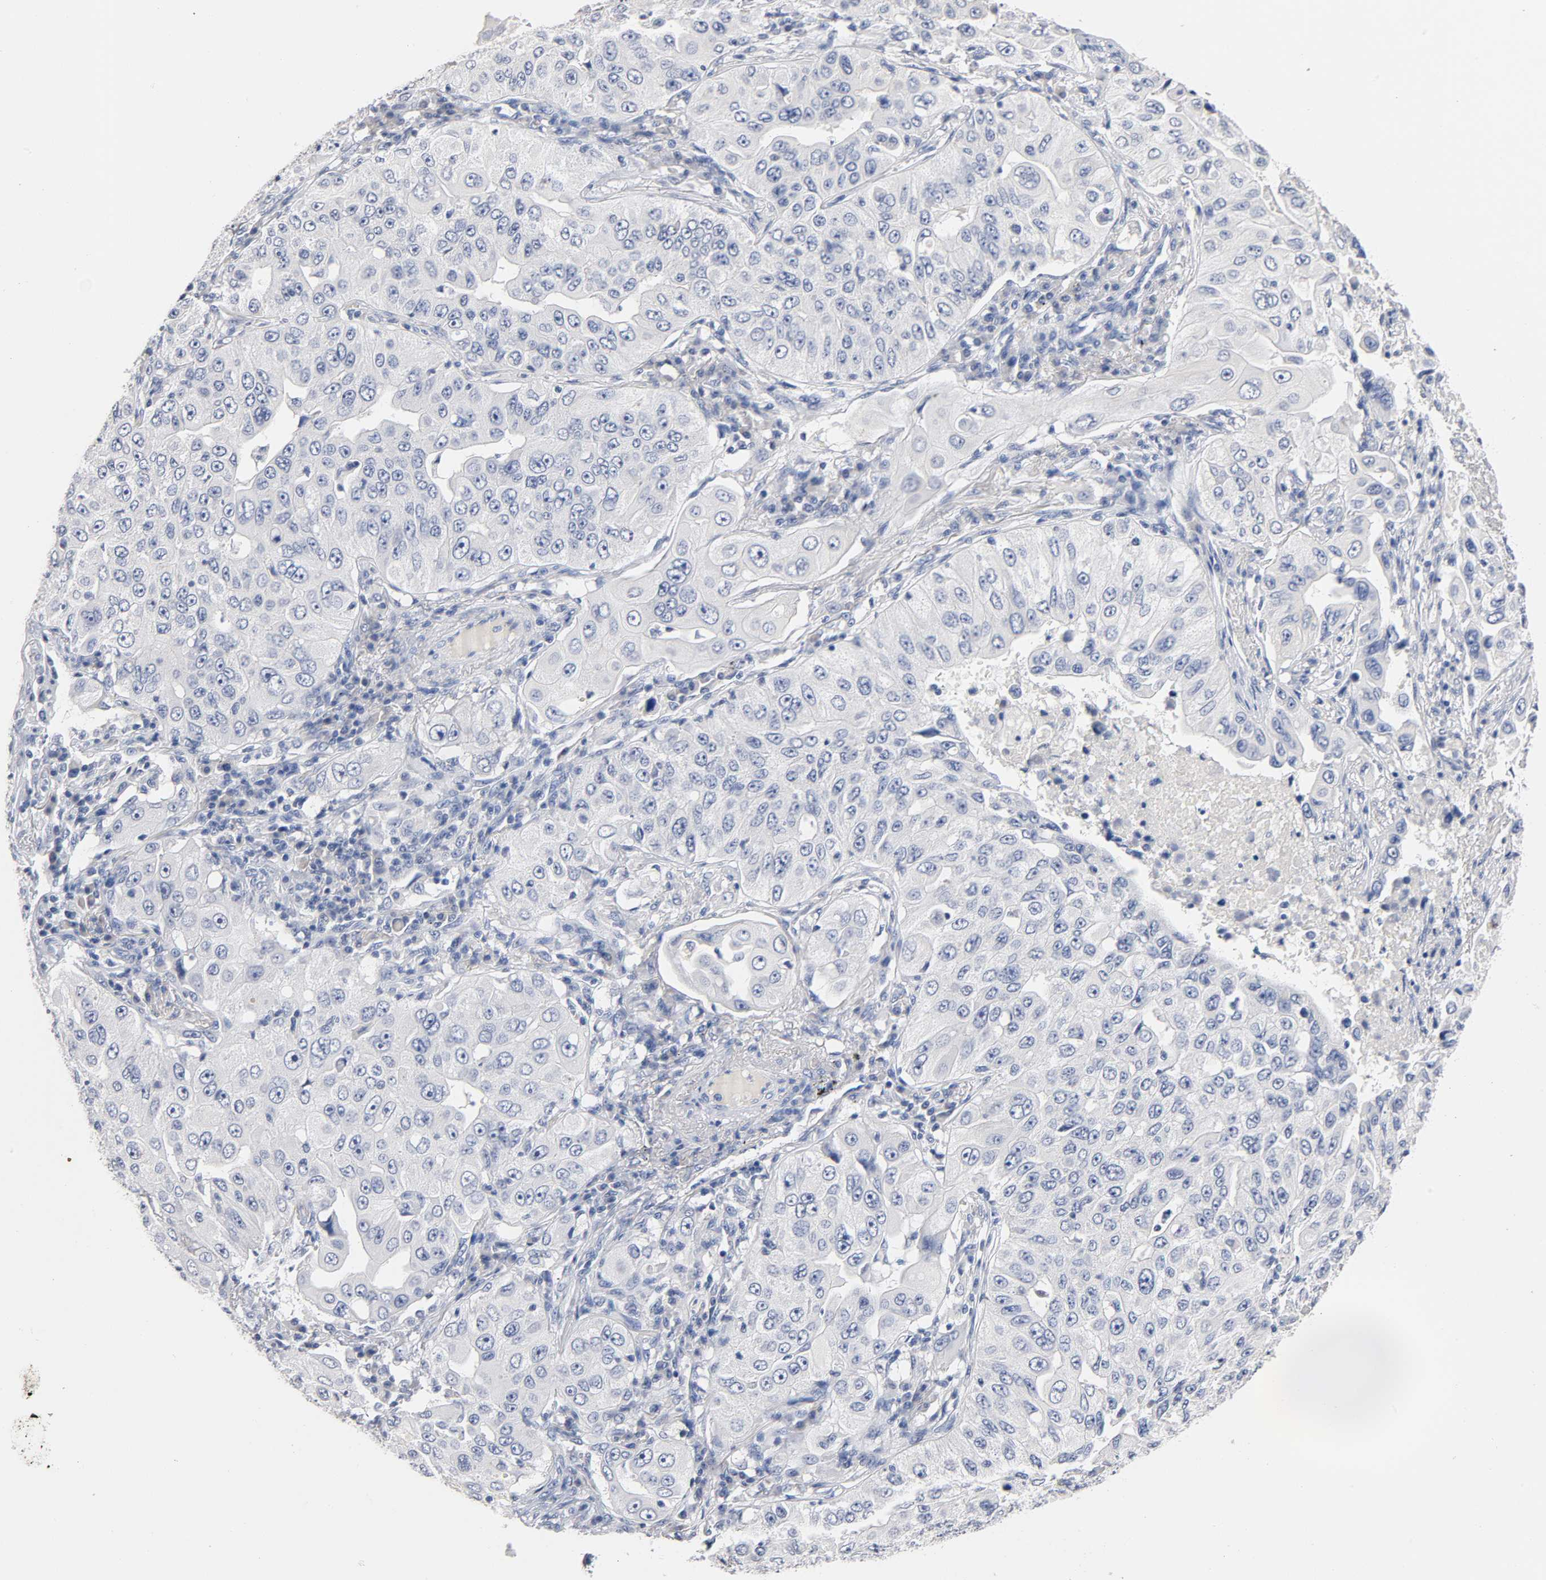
{"staining": {"intensity": "negative", "quantity": "none", "location": "none"}, "tissue": "lung cancer", "cell_type": "Tumor cells", "image_type": "cancer", "snomed": [{"axis": "morphology", "description": "Adenocarcinoma, NOS"}, {"axis": "topography", "description": "Lung"}], "caption": "Immunohistochemical staining of lung adenocarcinoma displays no significant expression in tumor cells. (Brightfield microscopy of DAB (3,3'-diaminobenzidine) immunohistochemistry at high magnification).", "gene": "ZCCHC13", "patient": {"sex": "male", "age": 84}}